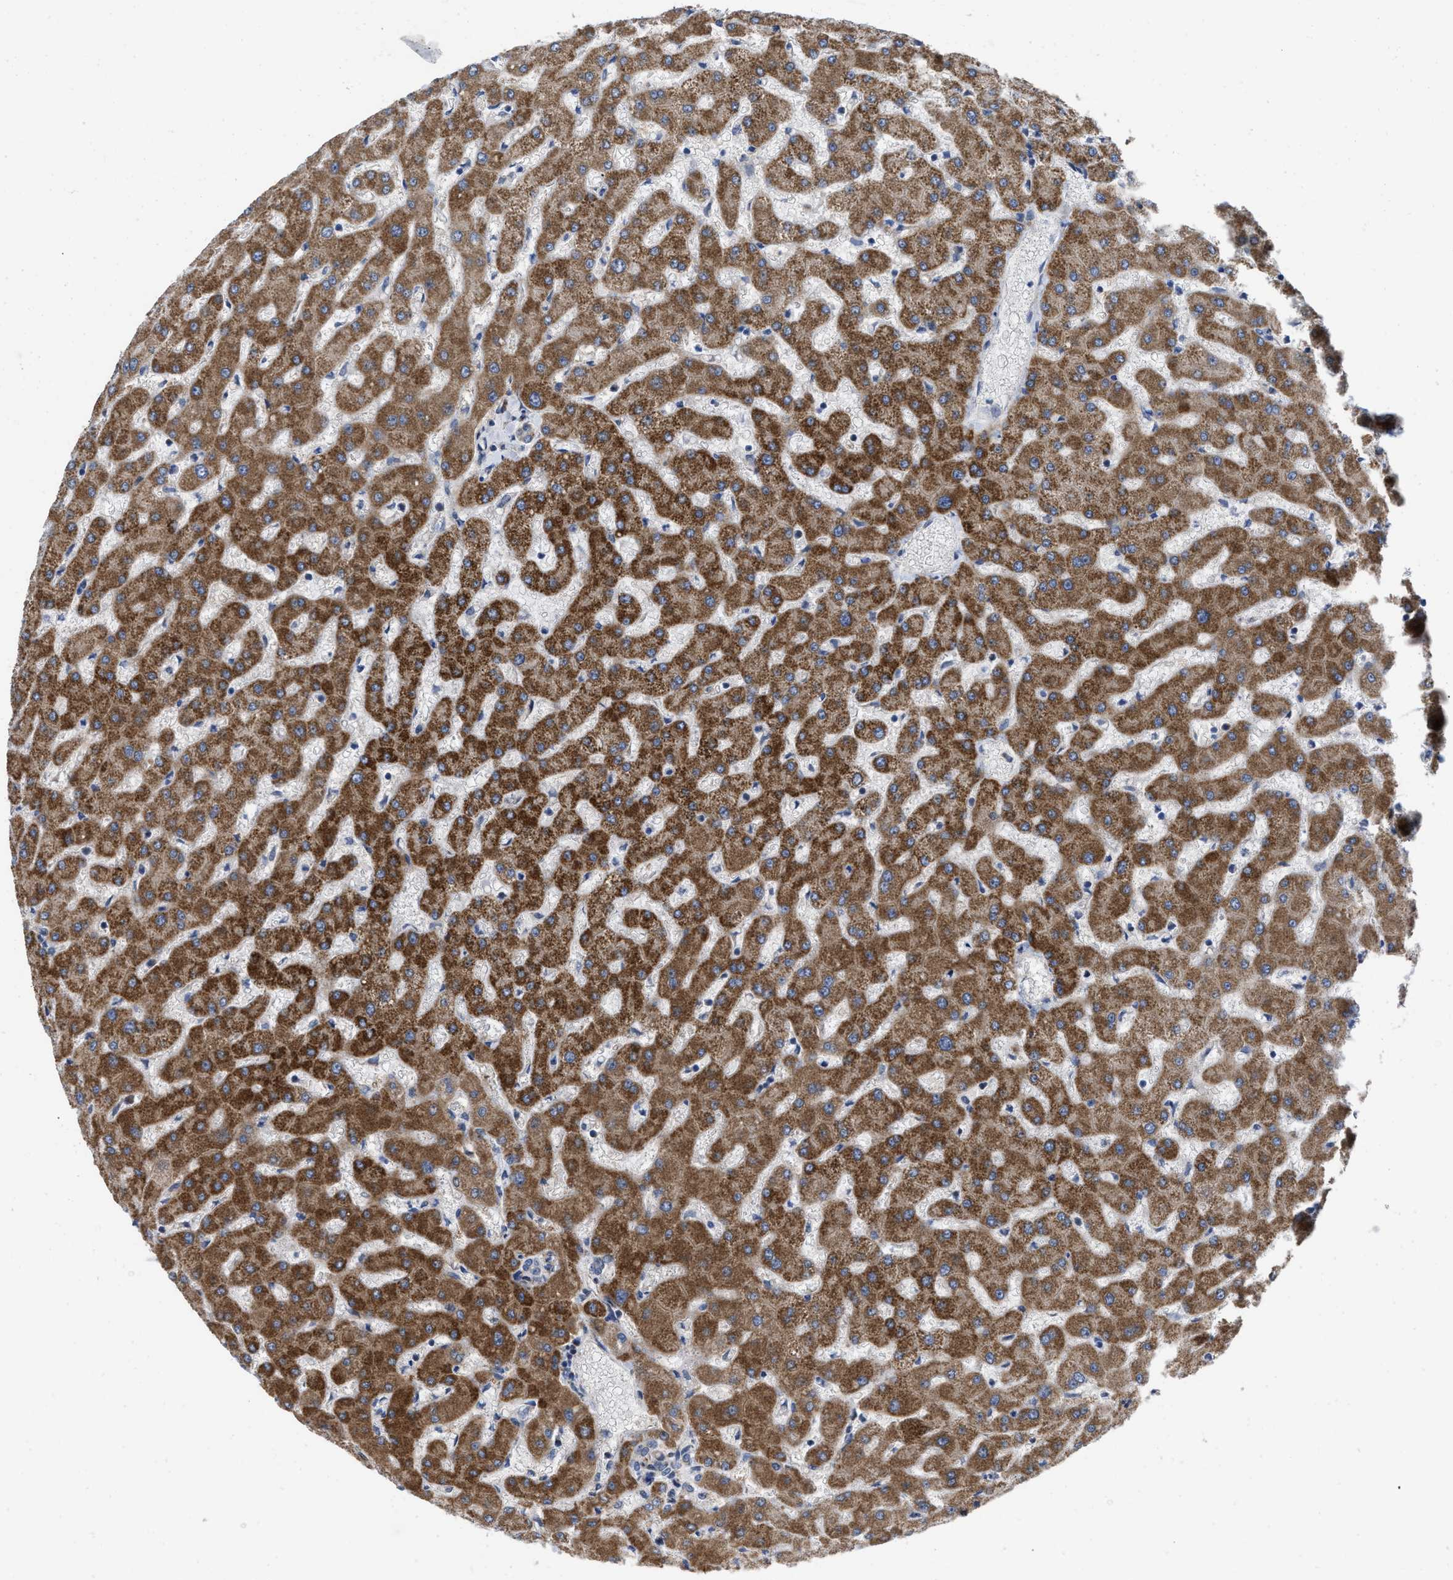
{"staining": {"intensity": "weak", "quantity": "25%-75%", "location": "cytoplasmic/membranous"}, "tissue": "liver", "cell_type": "Cholangiocytes", "image_type": "normal", "snomed": [{"axis": "morphology", "description": "Normal tissue, NOS"}, {"axis": "topography", "description": "Liver"}], "caption": "Liver stained with a brown dye shows weak cytoplasmic/membranous positive expression in about 25%-75% of cholangiocytes.", "gene": "AKAP1", "patient": {"sex": "female", "age": 63}}